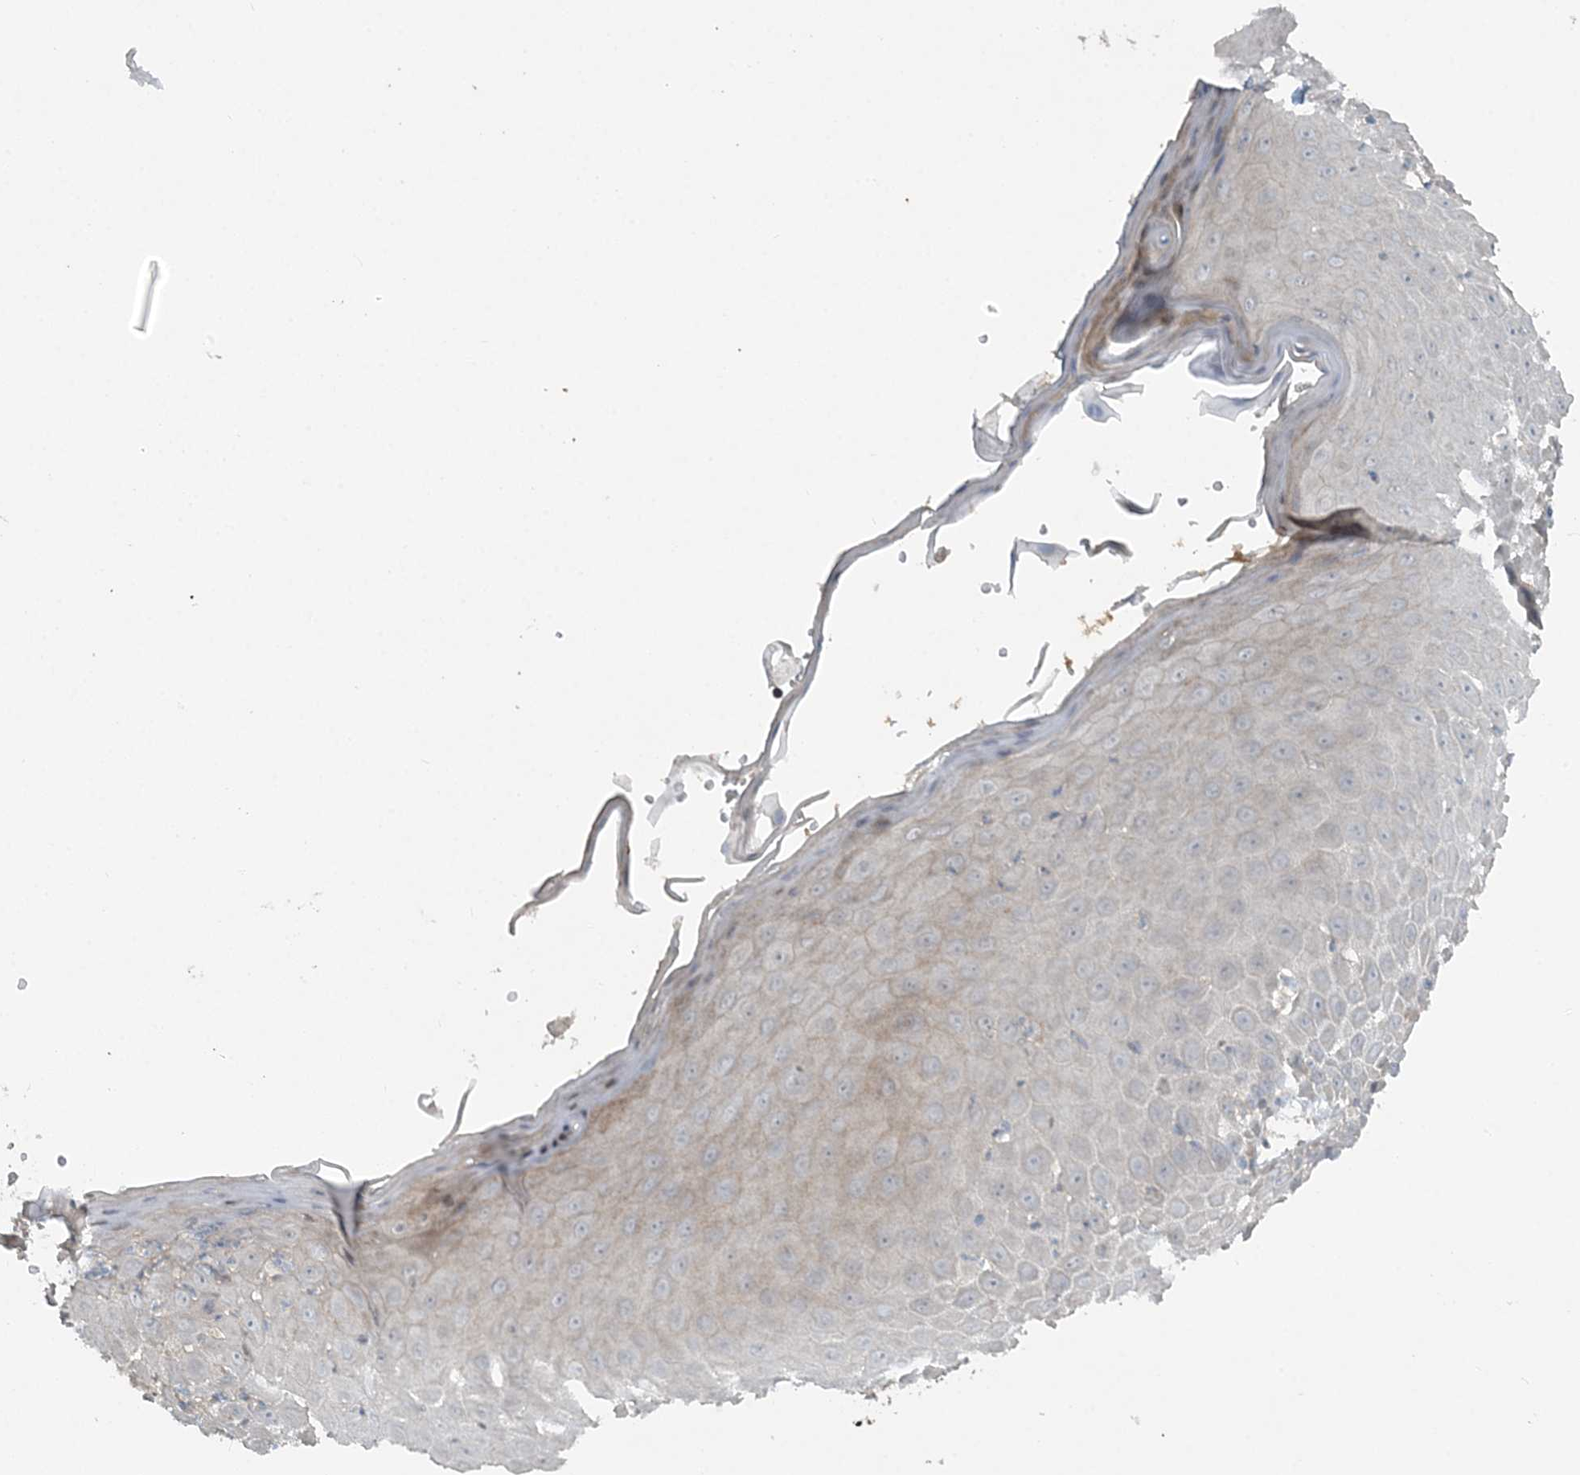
{"staining": {"intensity": "weak", "quantity": "<25%", "location": "cytoplasmic/membranous"}, "tissue": "skin", "cell_type": "Epidermal cells", "image_type": "normal", "snomed": [{"axis": "morphology", "description": "Normal tissue, NOS"}, {"axis": "topography", "description": "Vulva"}], "caption": "DAB (3,3'-diaminobenzidine) immunohistochemical staining of normal human skin demonstrates no significant expression in epidermal cells. (Stains: DAB (3,3'-diaminobenzidine) IHC with hematoxylin counter stain, Microscopy: brightfield microscopy at high magnification).", "gene": "SLC4A10", "patient": {"sex": "female", "age": 68}}